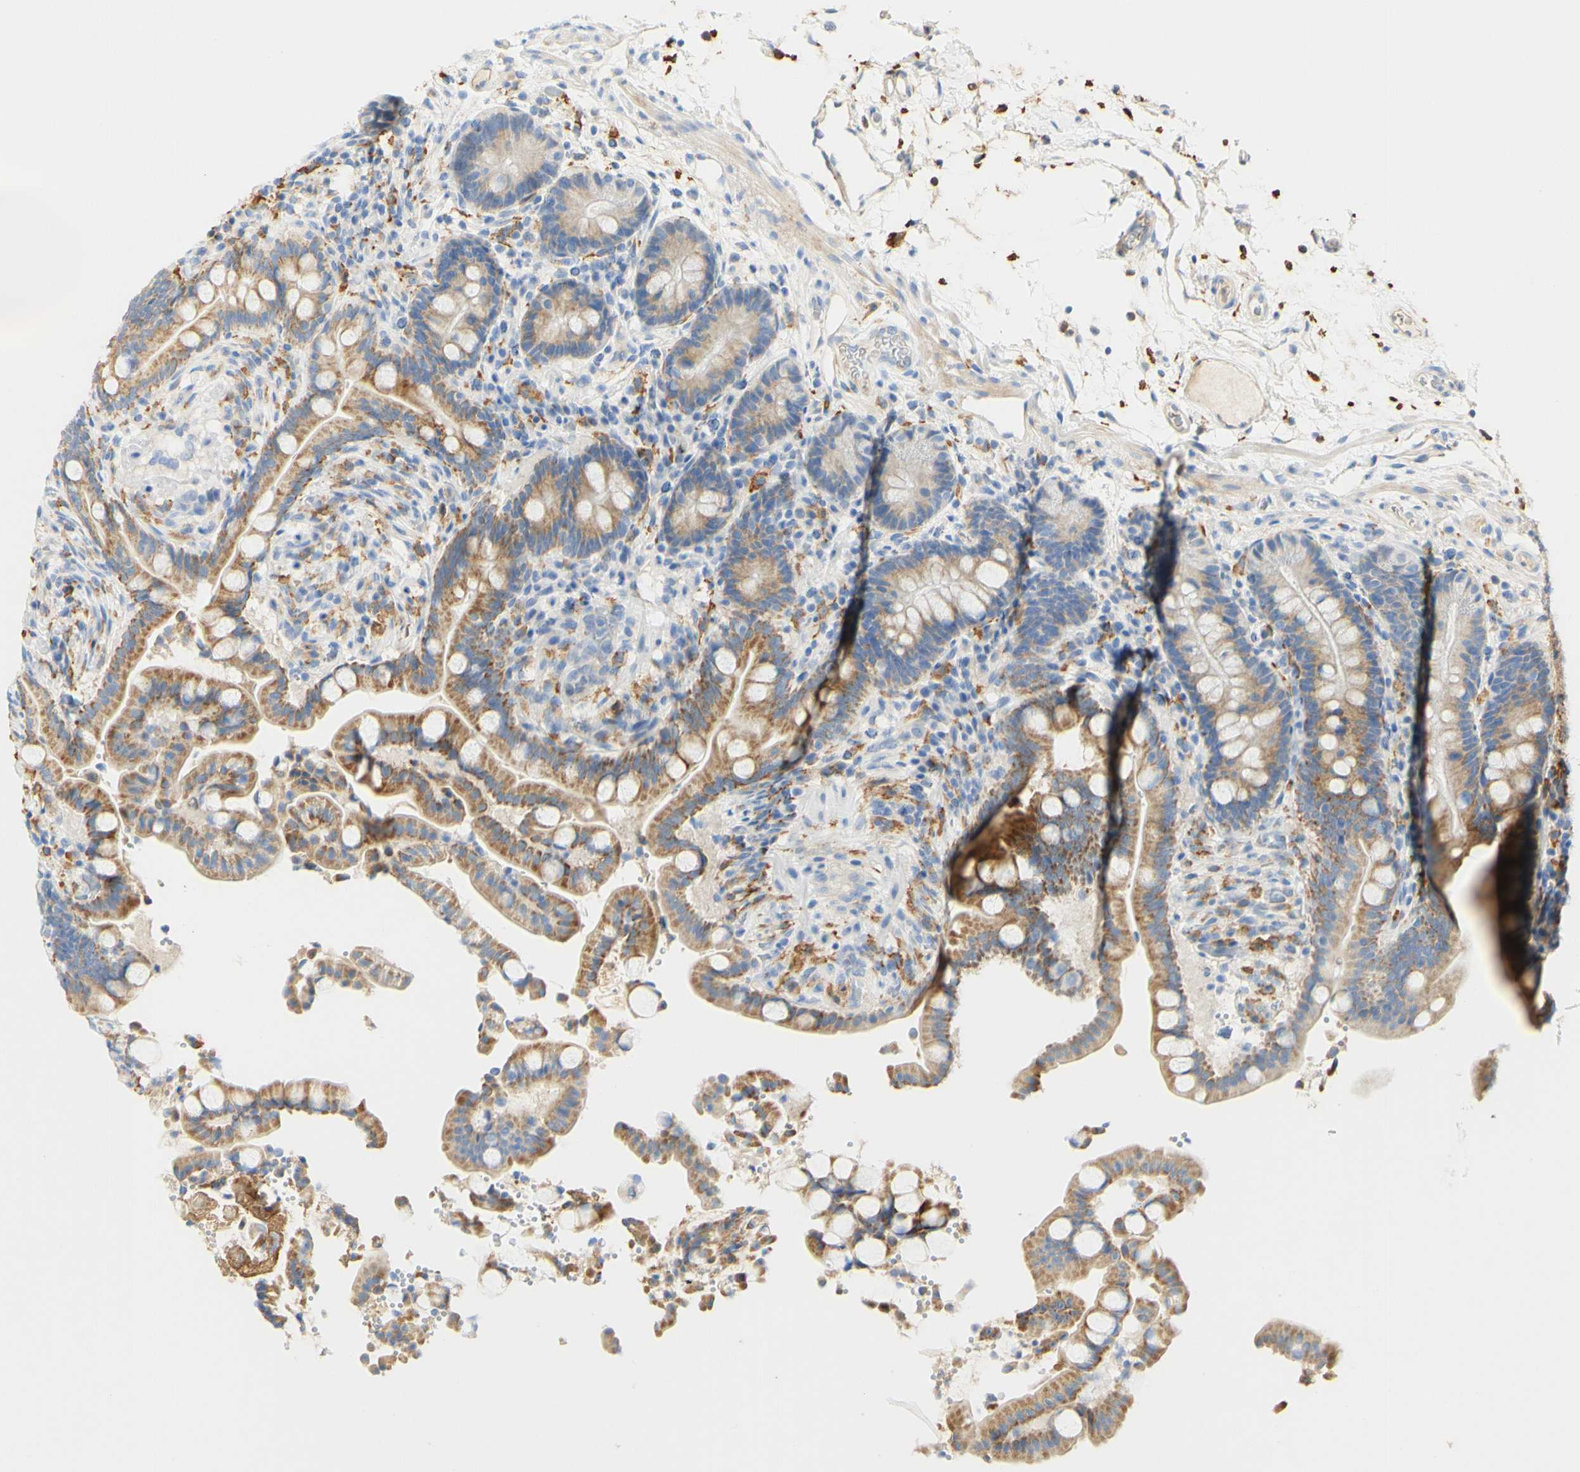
{"staining": {"intensity": "weak", "quantity": "25%-75%", "location": "cytoplasmic/membranous"}, "tissue": "colon", "cell_type": "Endothelial cells", "image_type": "normal", "snomed": [{"axis": "morphology", "description": "Normal tissue, NOS"}, {"axis": "topography", "description": "Colon"}], "caption": "Human colon stained with a brown dye reveals weak cytoplasmic/membranous positive expression in about 25%-75% of endothelial cells.", "gene": "FCGRT", "patient": {"sex": "male", "age": 73}}